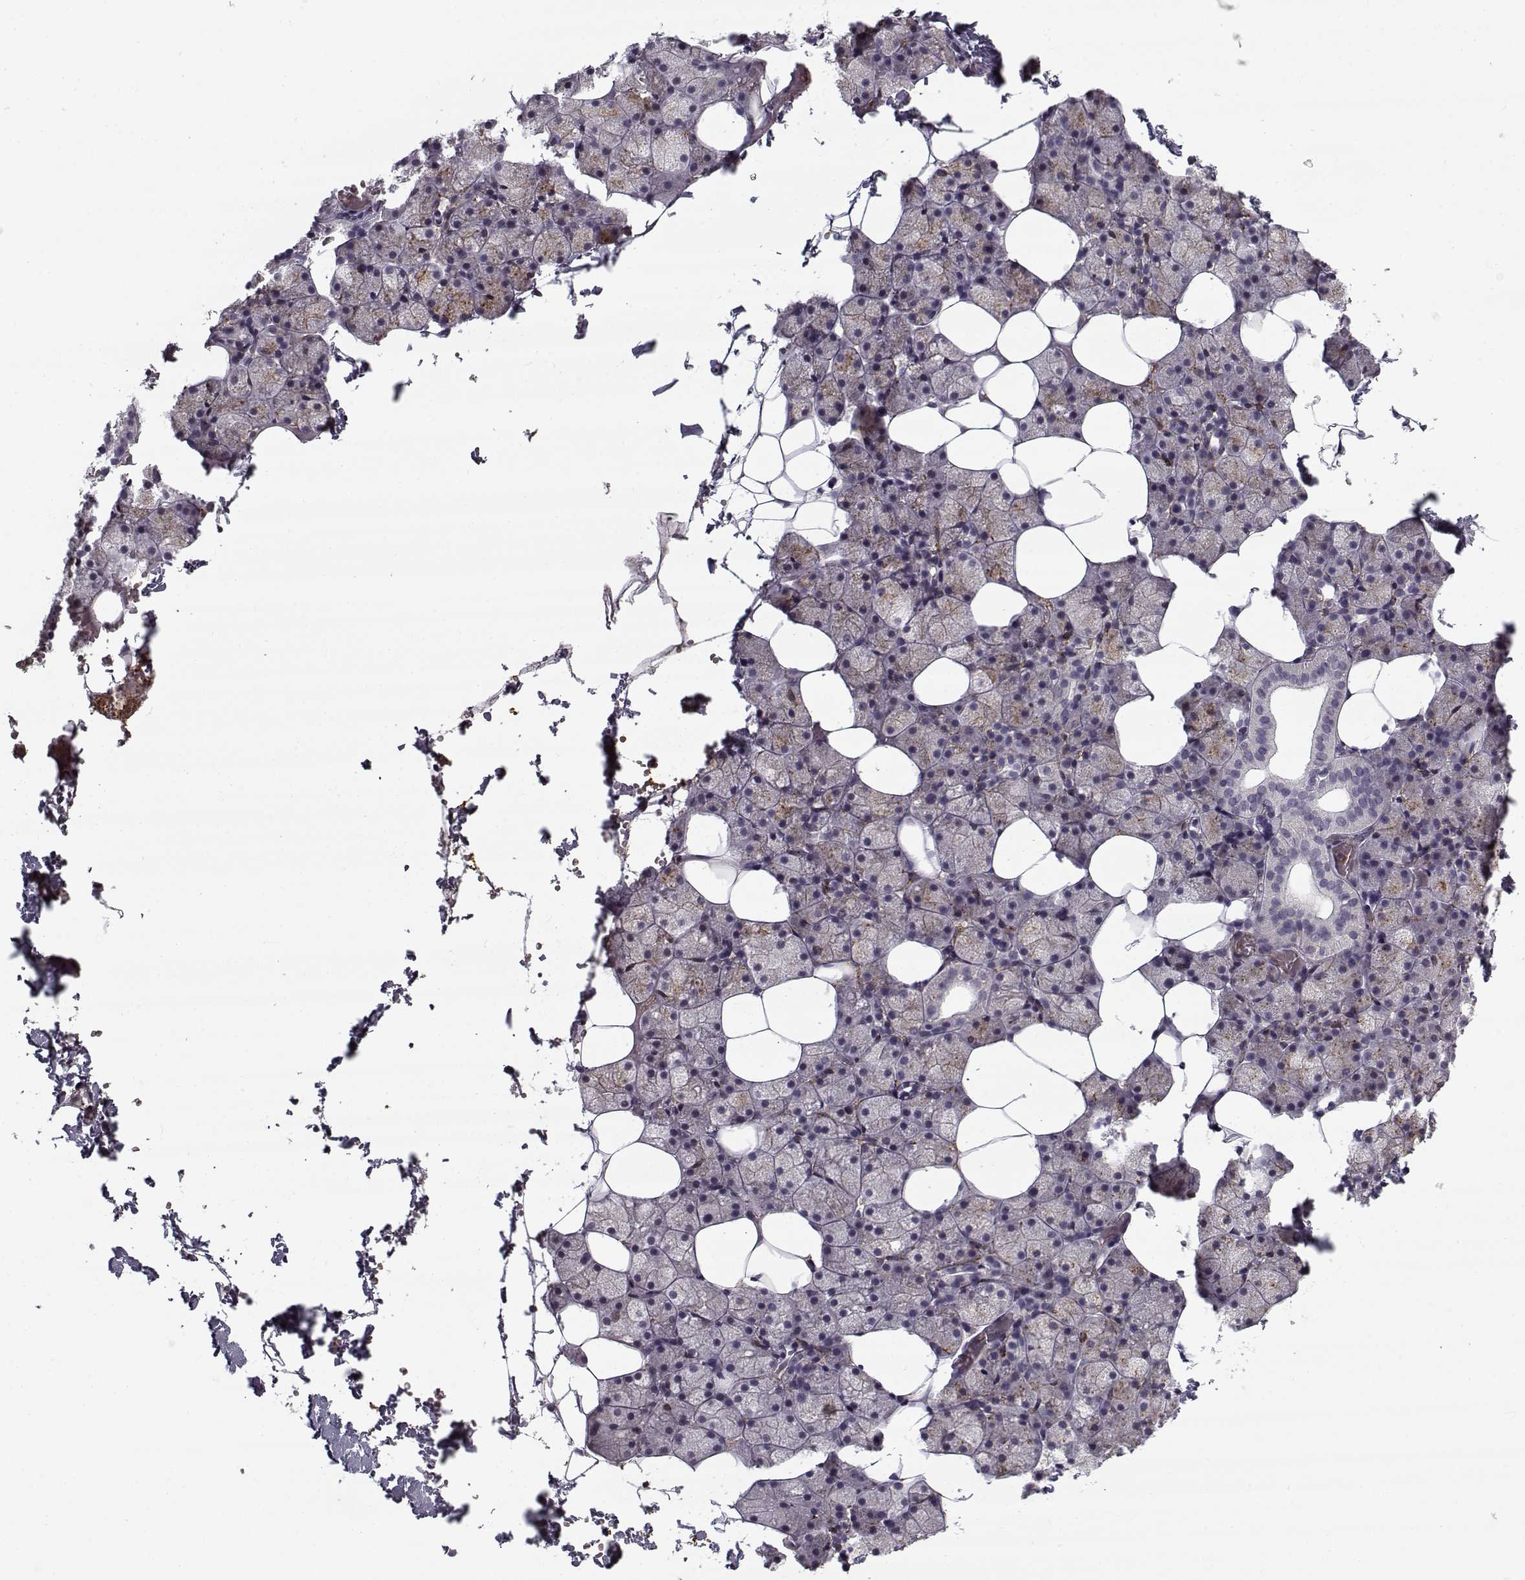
{"staining": {"intensity": "negative", "quantity": "none", "location": "none"}, "tissue": "salivary gland", "cell_type": "Glandular cells", "image_type": "normal", "snomed": [{"axis": "morphology", "description": "Normal tissue, NOS"}, {"axis": "topography", "description": "Salivary gland"}], "caption": "The immunohistochemistry (IHC) histopathology image has no significant staining in glandular cells of salivary gland.", "gene": "SNCA", "patient": {"sex": "male", "age": 38}}